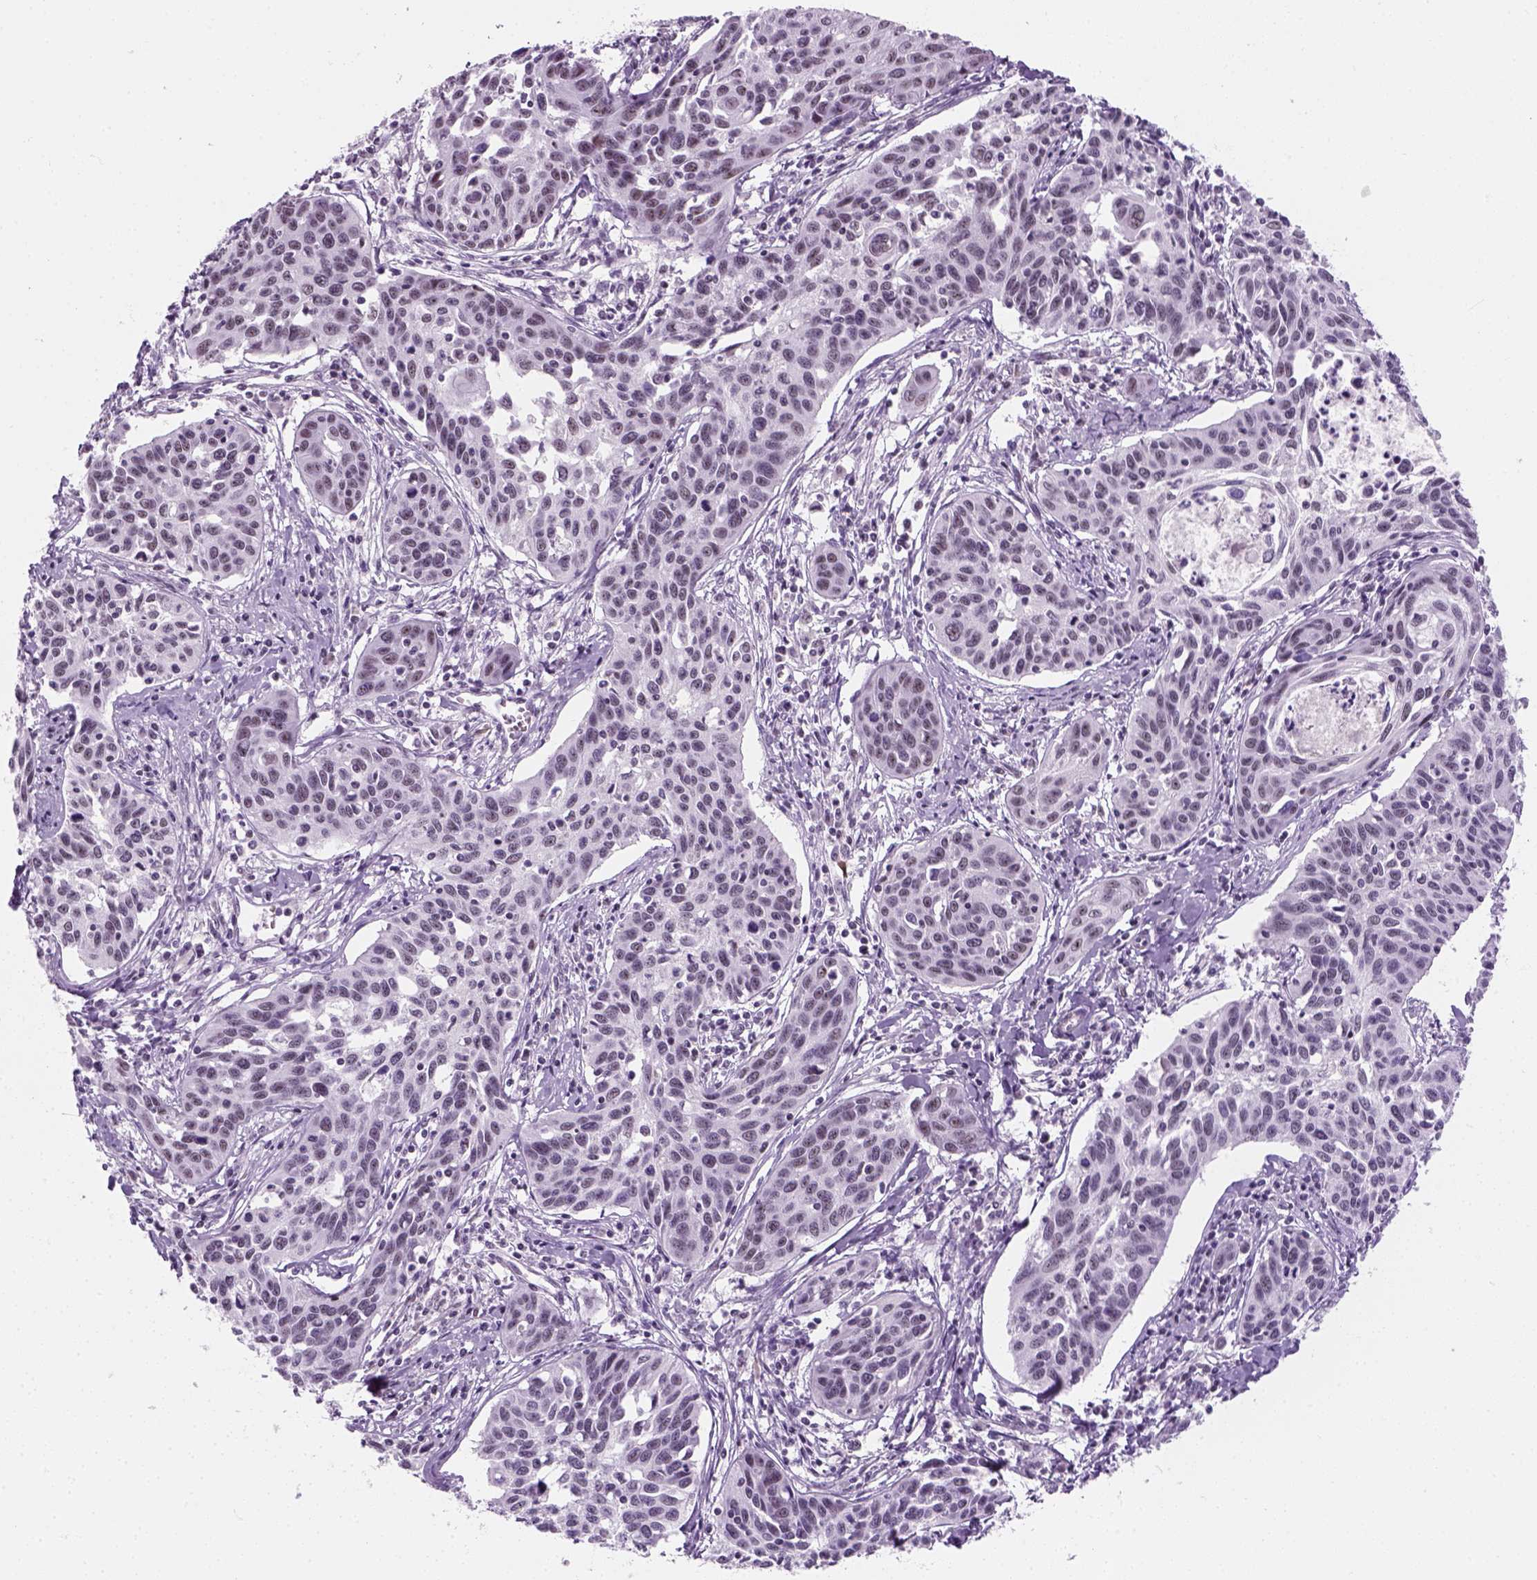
{"staining": {"intensity": "negative", "quantity": "none", "location": "none"}, "tissue": "cervical cancer", "cell_type": "Tumor cells", "image_type": "cancer", "snomed": [{"axis": "morphology", "description": "Squamous cell carcinoma, NOS"}, {"axis": "topography", "description": "Cervix"}], "caption": "There is no significant expression in tumor cells of cervical cancer. Nuclei are stained in blue.", "gene": "ZNF865", "patient": {"sex": "female", "age": 31}}